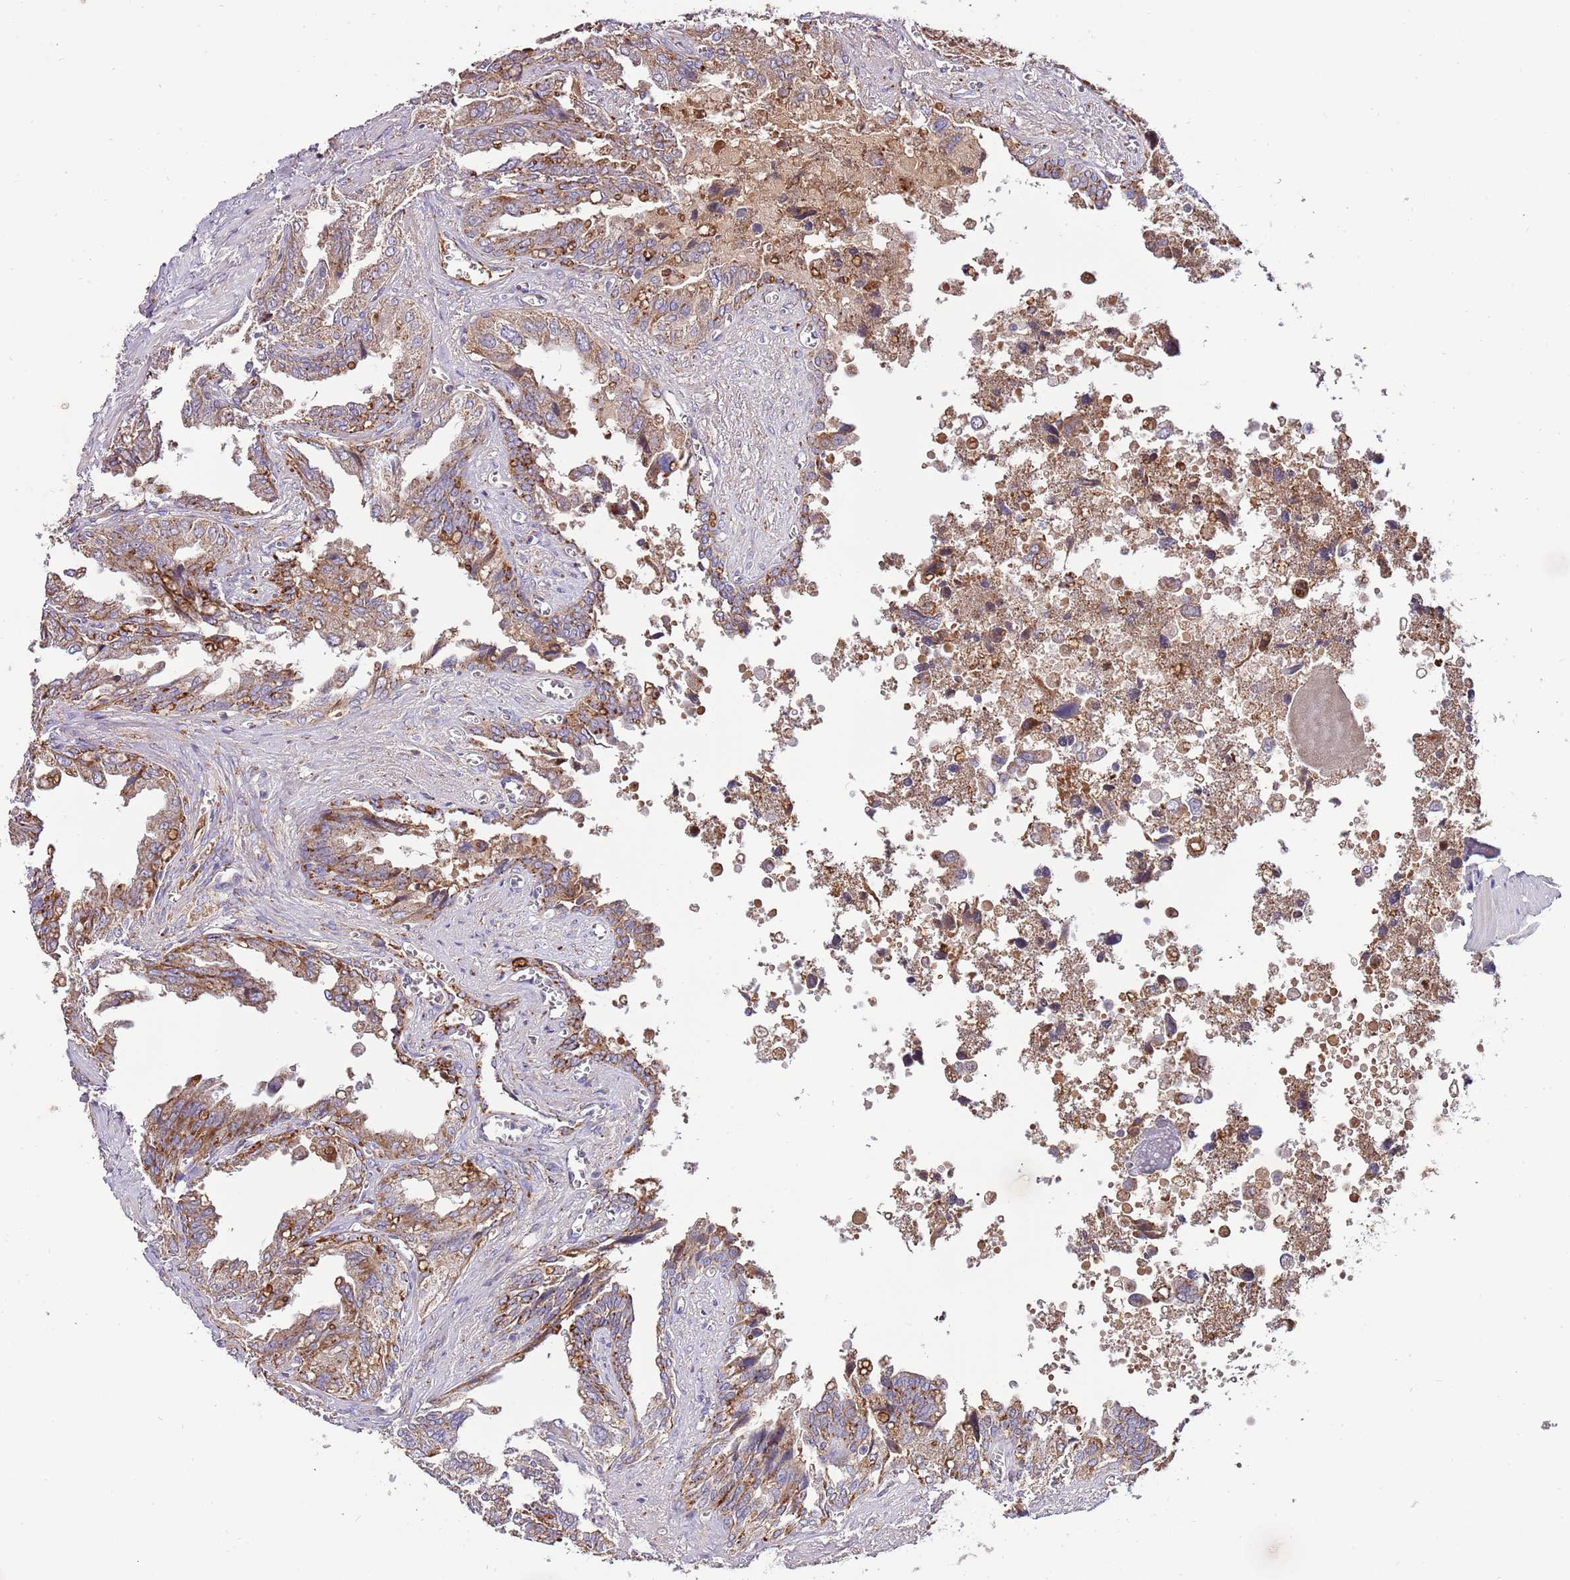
{"staining": {"intensity": "moderate", "quantity": ">75%", "location": "cytoplasmic/membranous"}, "tissue": "seminal vesicle", "cell_type": "Glandular cells", "image_type": "normal", "snomed": [{"axis": "morphology", "description": "Normal tissue, NOS"}, {"axis": "topography", "description": "Seminal veicle"}], "caption": "IHC photomicrograph of benign human seminal vesicle stained for a protein (brown), which displays medium levels of moderate cytoplasmic/membranous positivity in about >75% of glandular cells.", "gene": "DOCK6", "patient": {"sex": "male", "age": 67}}